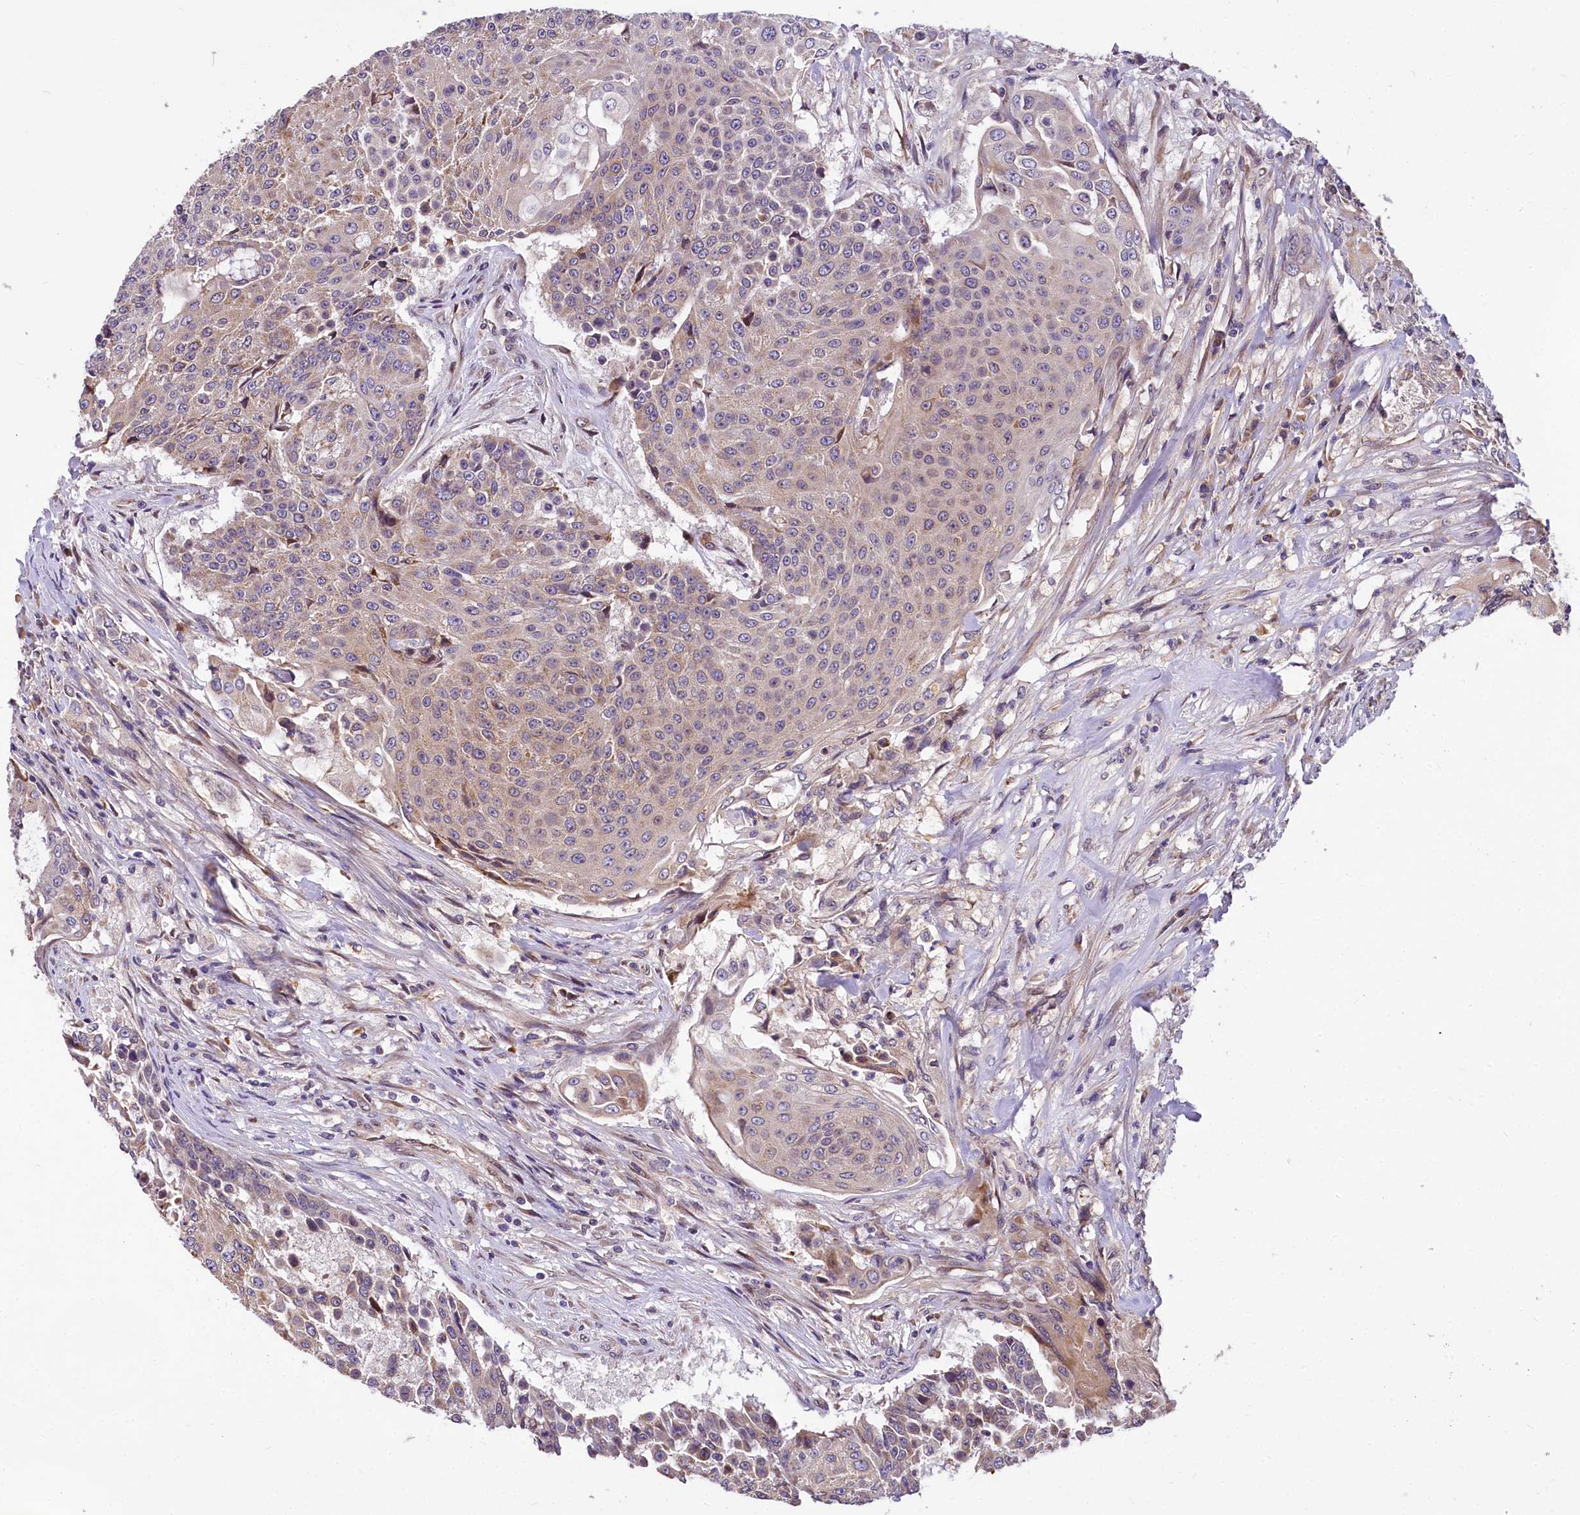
{"staining": {"intensity": "weak", "quantity": ">75%", "location": "cytoplasmic/membranous"}, "tissue": "urothelial cancer", "cell_type": "Tumor cells", "image_type": "cancer", "snomed": [{"axis": "morphology", "description": "Urothelial carcinoma, High grade"}, {"axis": "topography", "description": "Urinary bladder"}], "caption": "Urothelial carcinoma (high-grade) tissue demonstrates weak cytoplasmic/membranous positivity in approximately >75% of tumor cells", "gene": "SUPV3L1", "patient": {"sex": "female", "age": 63}}